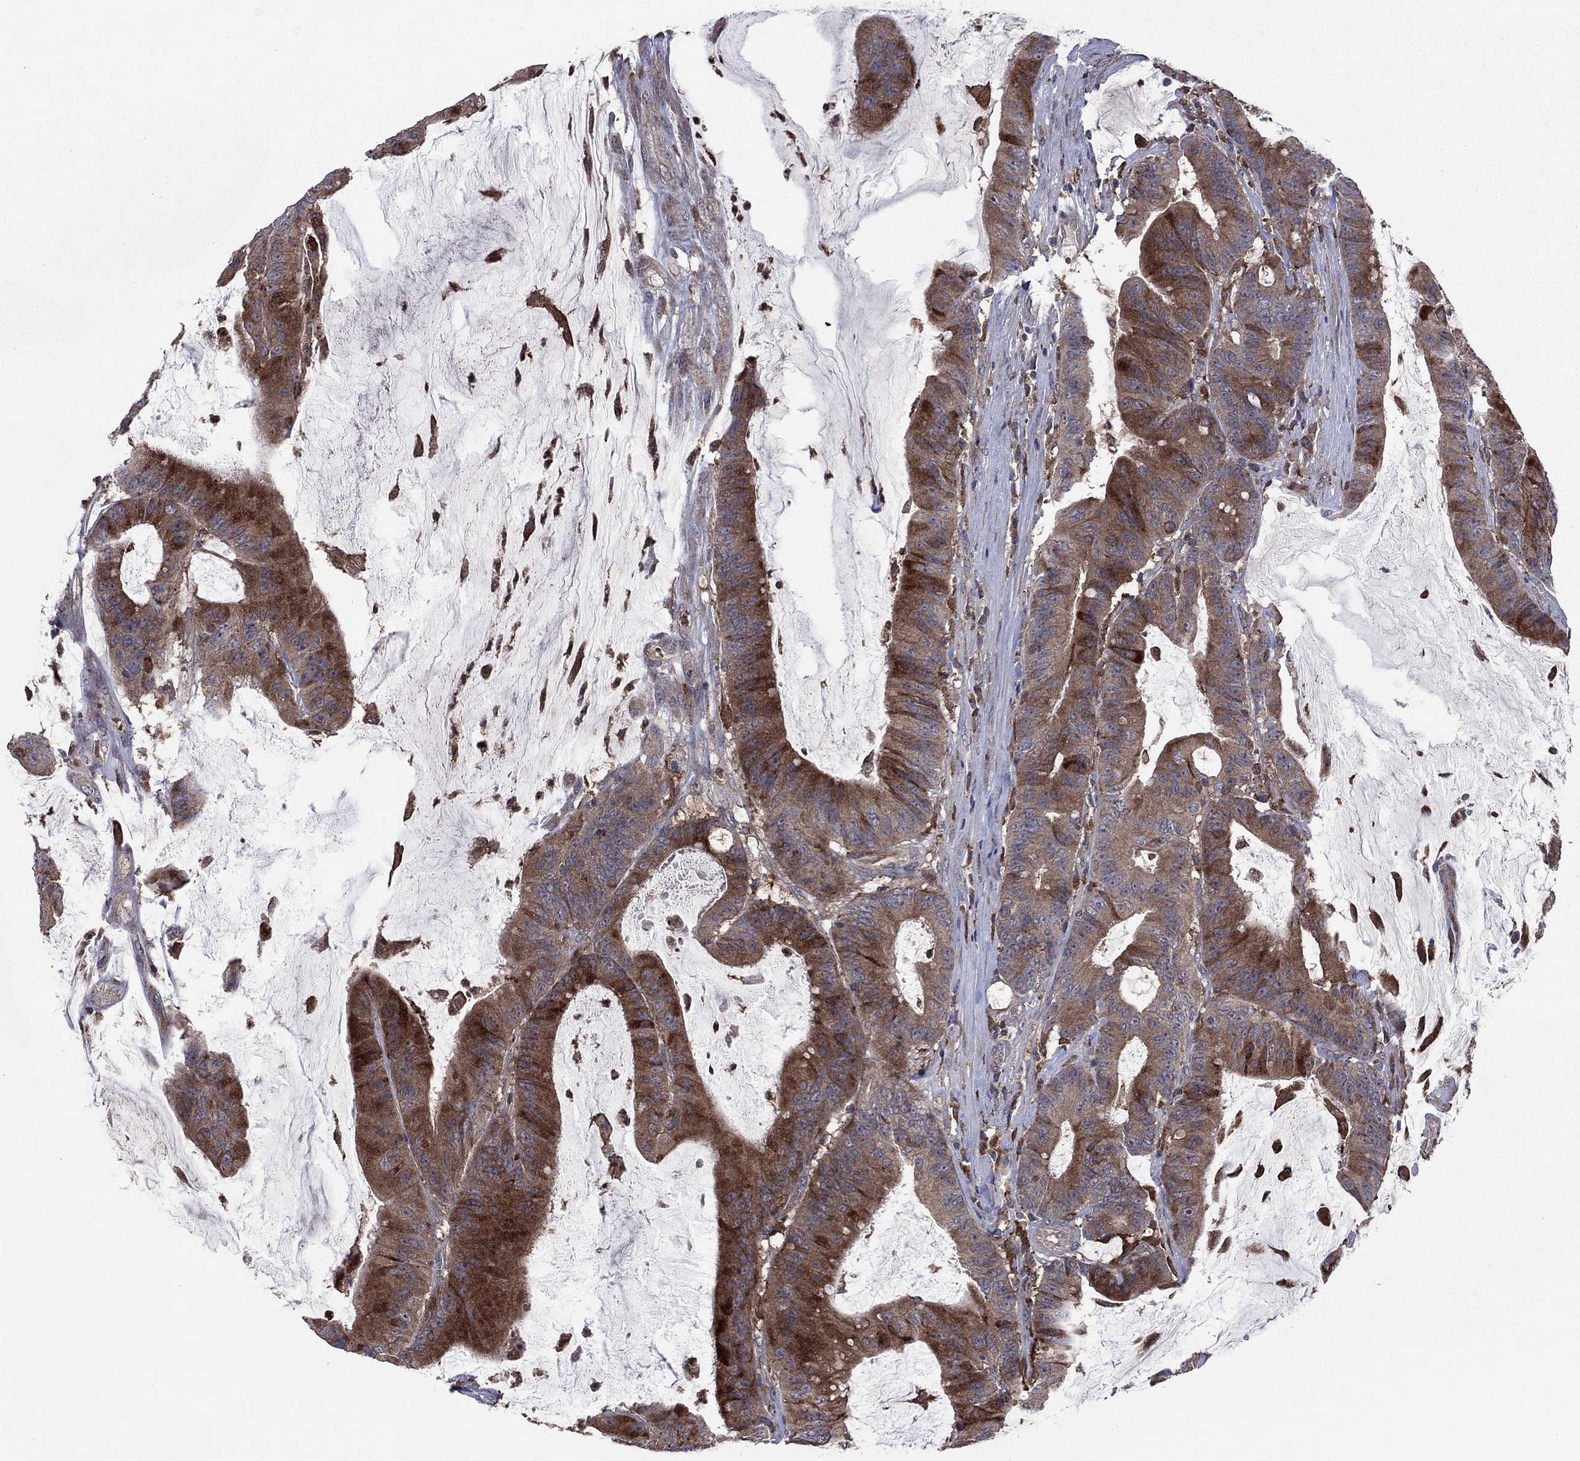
{"staining": {"intensity": "strong", "quantity": "25%-75%", "location": "cytoplasmic/membranous"}, "tissue": "colorectal cancer", "cell_type": "Tumor cells", "image_type": "cancer", "snomed": [{"axis": "morphology", "description": "Adenocarcinoma, NOS"}, {"axis": "topography", "description": "Colon"}], "caption": "Immunohistochemistry (IHC) (DAB (3,3'-diaminobenzidine)) staining of adenocarcinoma (colorectal) shows strong cytoplasmic/membranous protein expression in about 25%-75% of tumor cells.", "gene": "MEA1", "patient": {"sex": "female", "age": 69}}